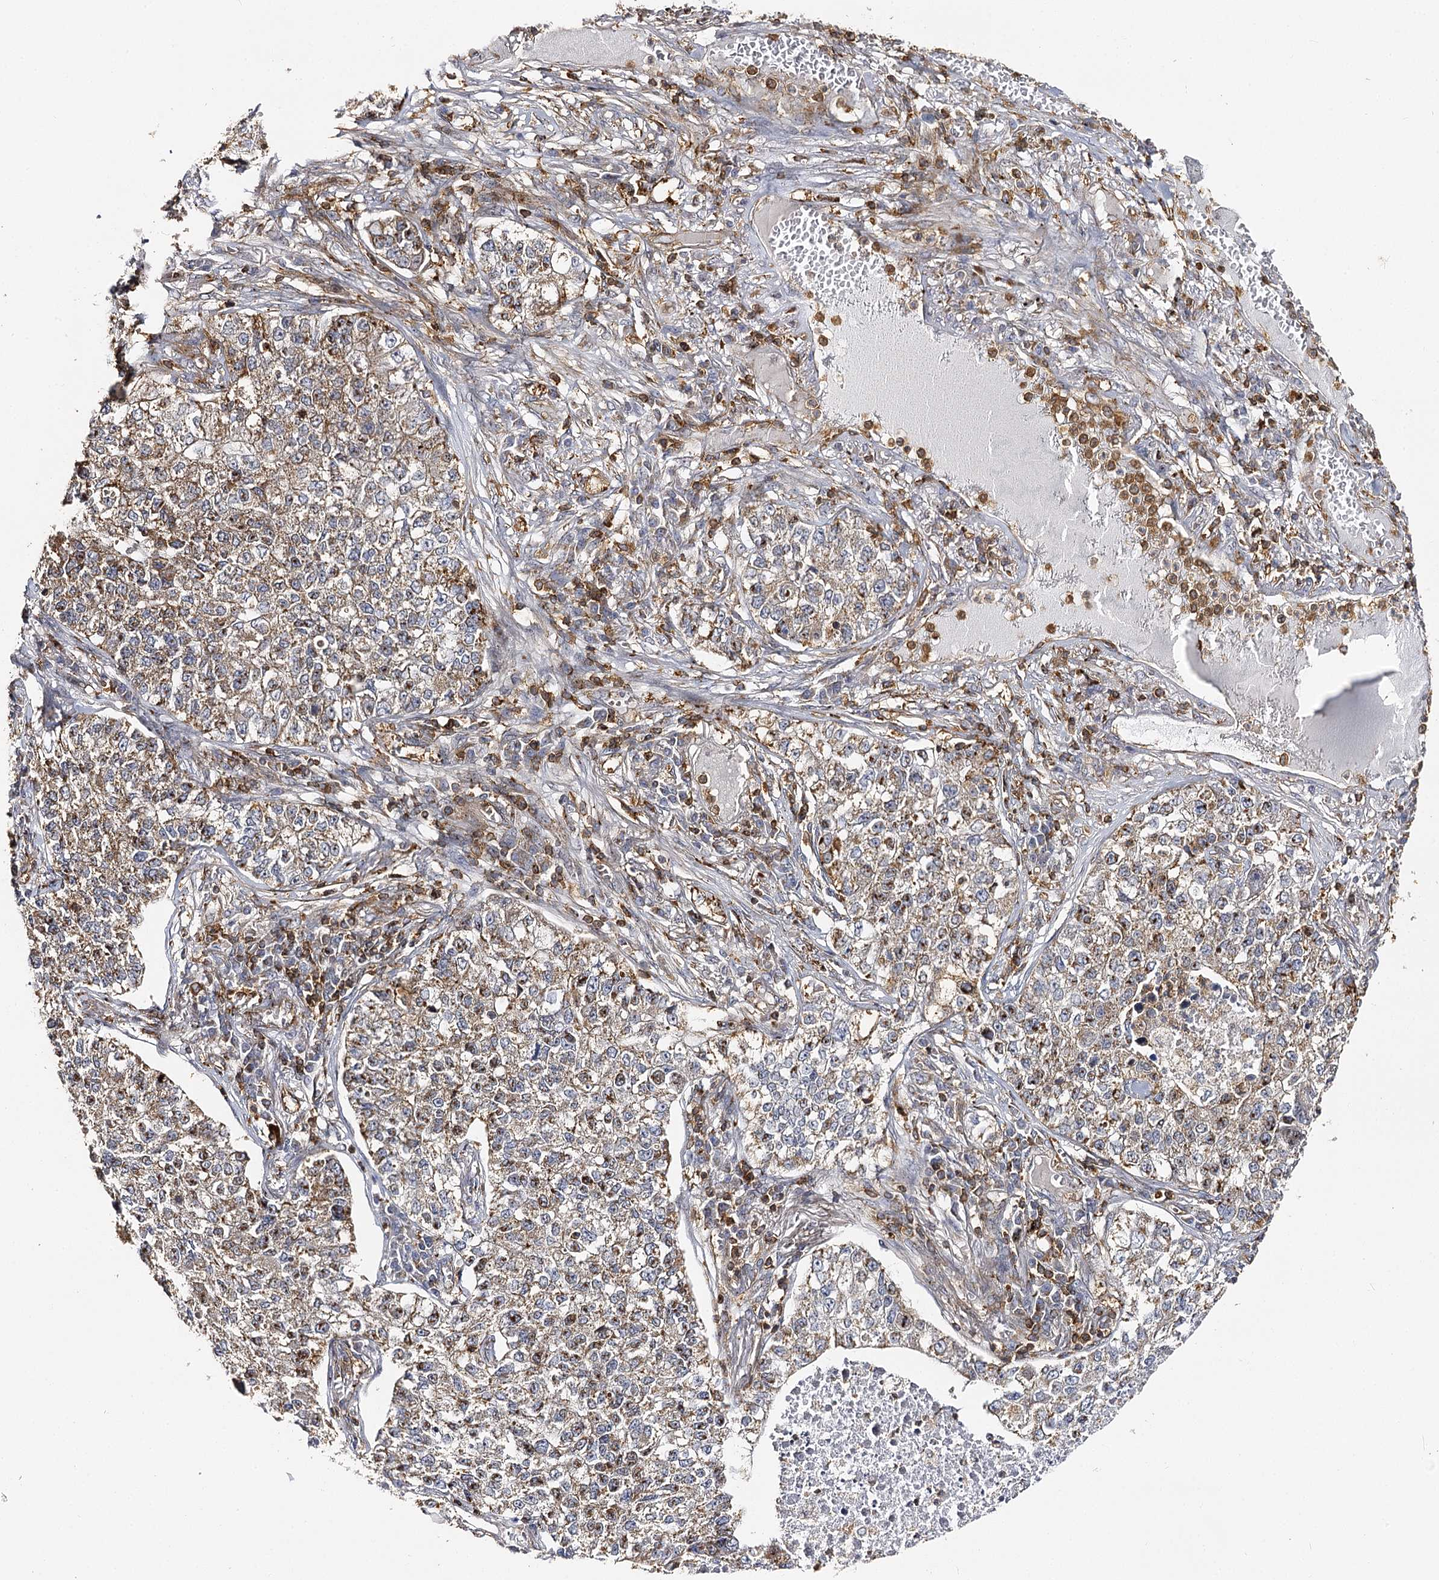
{"staining": {"intensity": "weak", "quantity": ">75%", "location": "cytoplasmic/membranous"}, "tissue": "lung cancer", "cell_type": "Tumor cells", "image_type": "cancer", "snomed": [{"axis": "morphology", "description": "Adenocarcinoma, NOS"}, {"axis": "topography", "description": "Lung"}], "caption": "IHC of adenocarcinoma (lung) displays low levels of weak cytoplasmic/membranous staining in approximately >75% of tumor cells. The staining was performed using DAB, with brown indicating positive protein expression. Nuclei are stained blue with hematoxylin.", "gene": "SEC24B", "patient": {"sex": "male", "age": 49}}